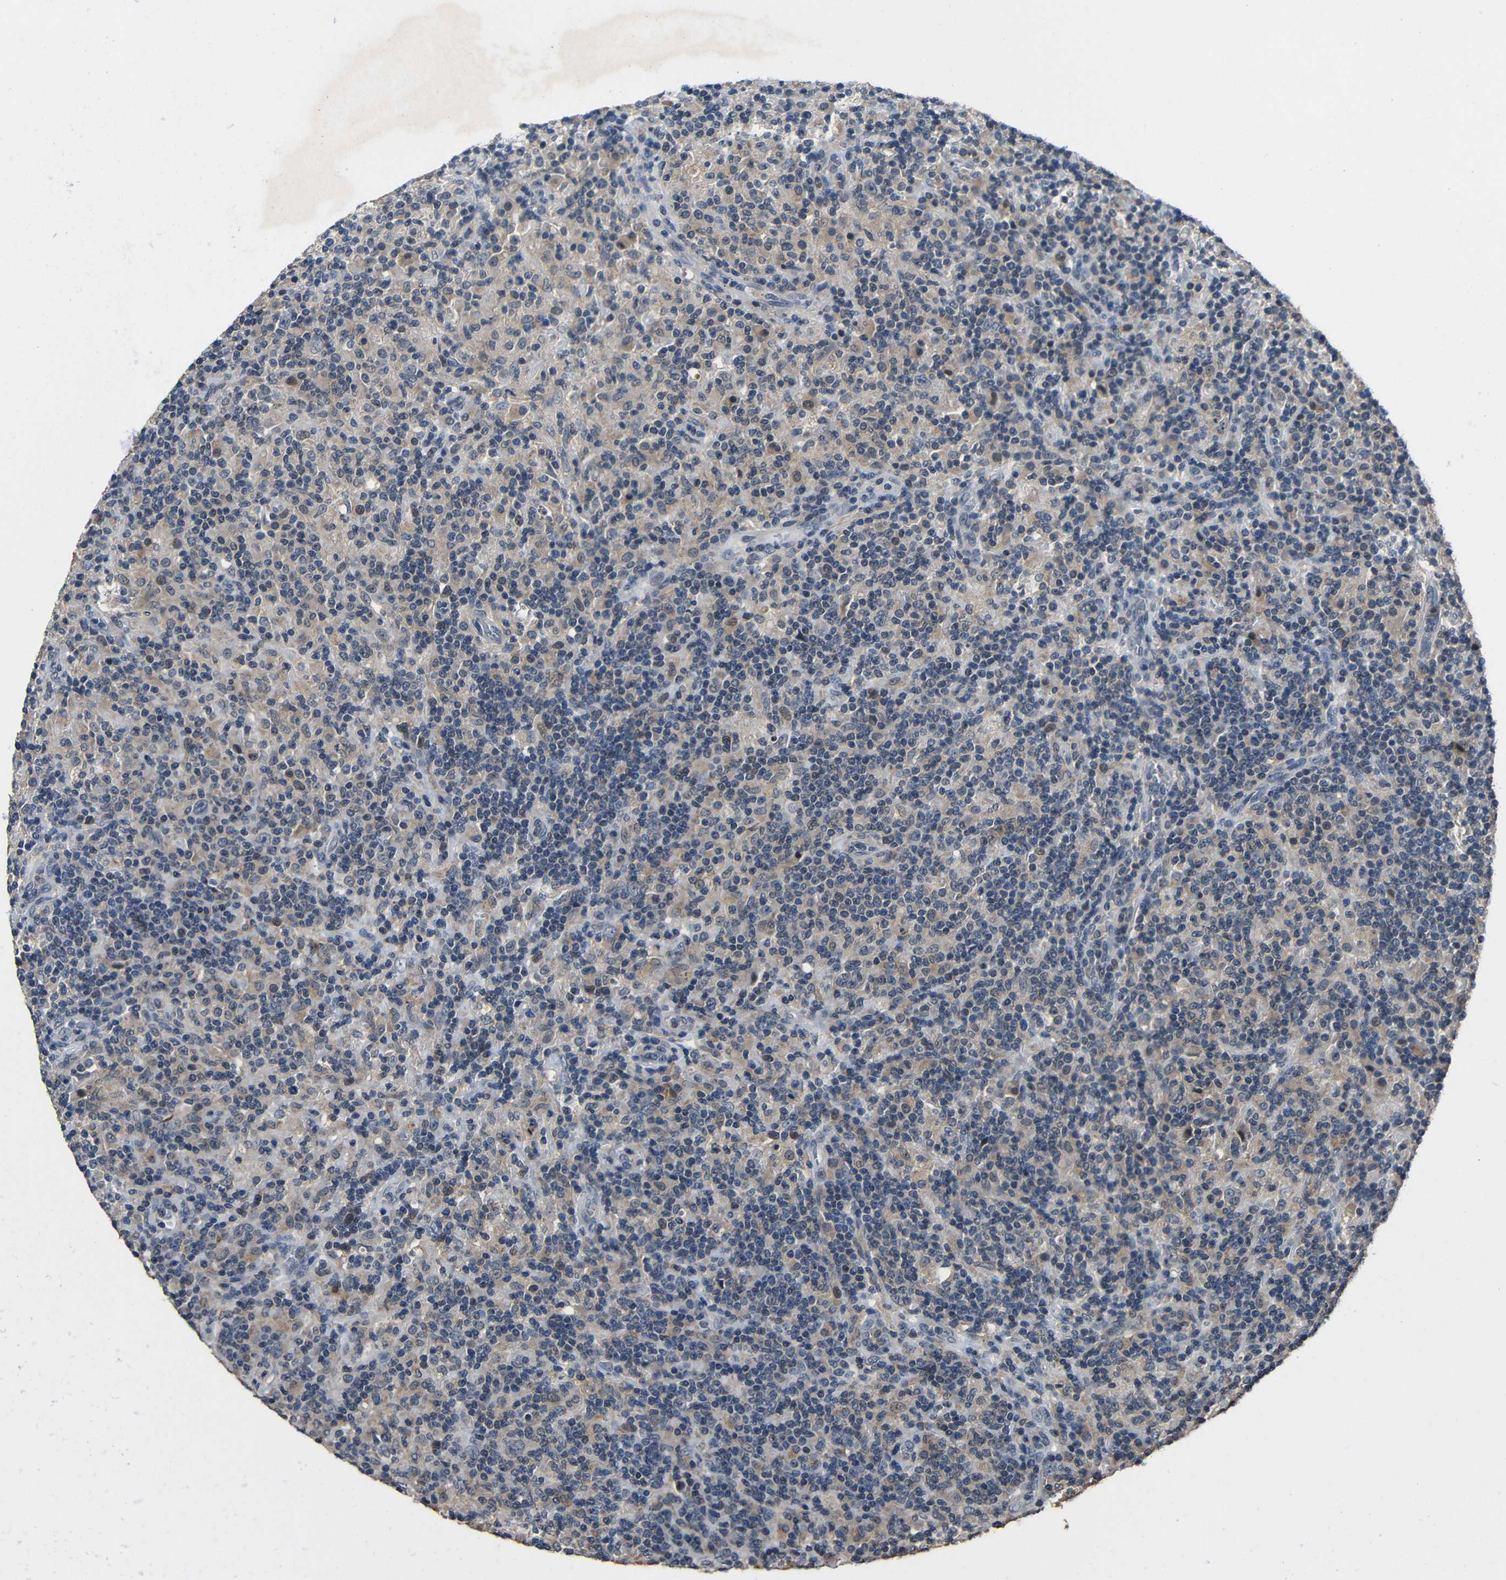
{"staining": {"intensity": "weak", "quantity": "<25%", "location": "cytoplasmic/membranous"}, "tissue": "lymphoma", "cell_type": "Tumor cells", "image_type": "cancer", "snomed": [{"axis": "morphology", "description": "Hodgkin's disease, NOS"}, {"axis": "topography", "description": "Lymph node"}], "caption": "Tumor cells are negative for brown protein staining in lymphoma. (DAB immunohistochemistry (IHC) with hematoxylin counter stain).", "gene": "C6orf89", "patient": {"sex": "male", "age": 70}}